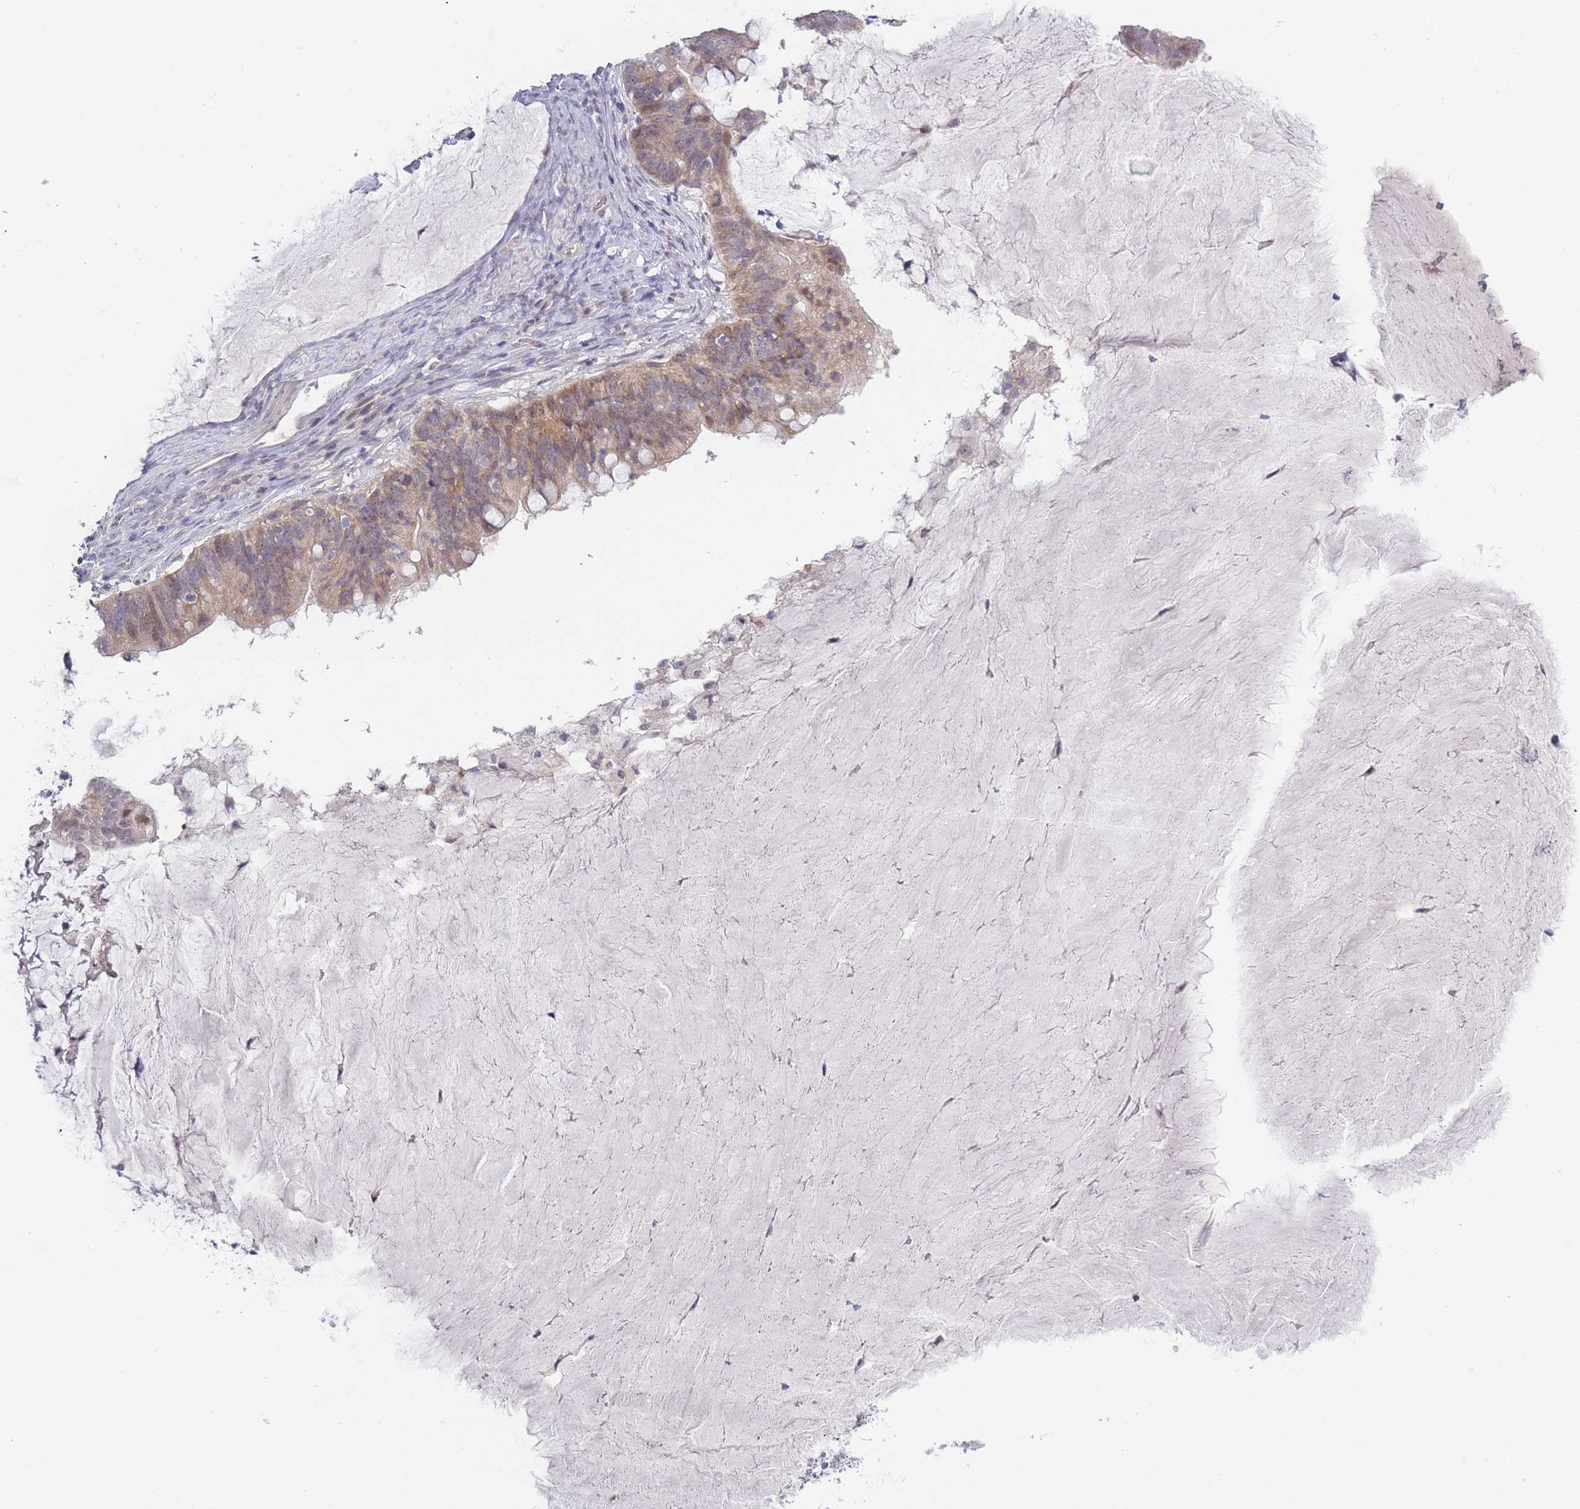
{"staining": {"intensity": "weak", "quantity": ">75%", "location": "cytoplasmic/membranous,nuclear"}, "tissue": "ovarian cancer", "cell_type": "Tumor cells", "image_type": "cancer", "snomed": [{"axis": "morphology", "description": "Cystadenocarcinoma, mucinous, NOS"}, {"axis": "topography", "description": "Ovary"}], "caption": "This photomicrograph shows IHC staining of ovarian cancer, with low weak cytoplasmic/membranous and nuclear staining in about >75% of tumor cells.", "gene": "FAM227B", "patient": {"sex": "female", "age": 61}}